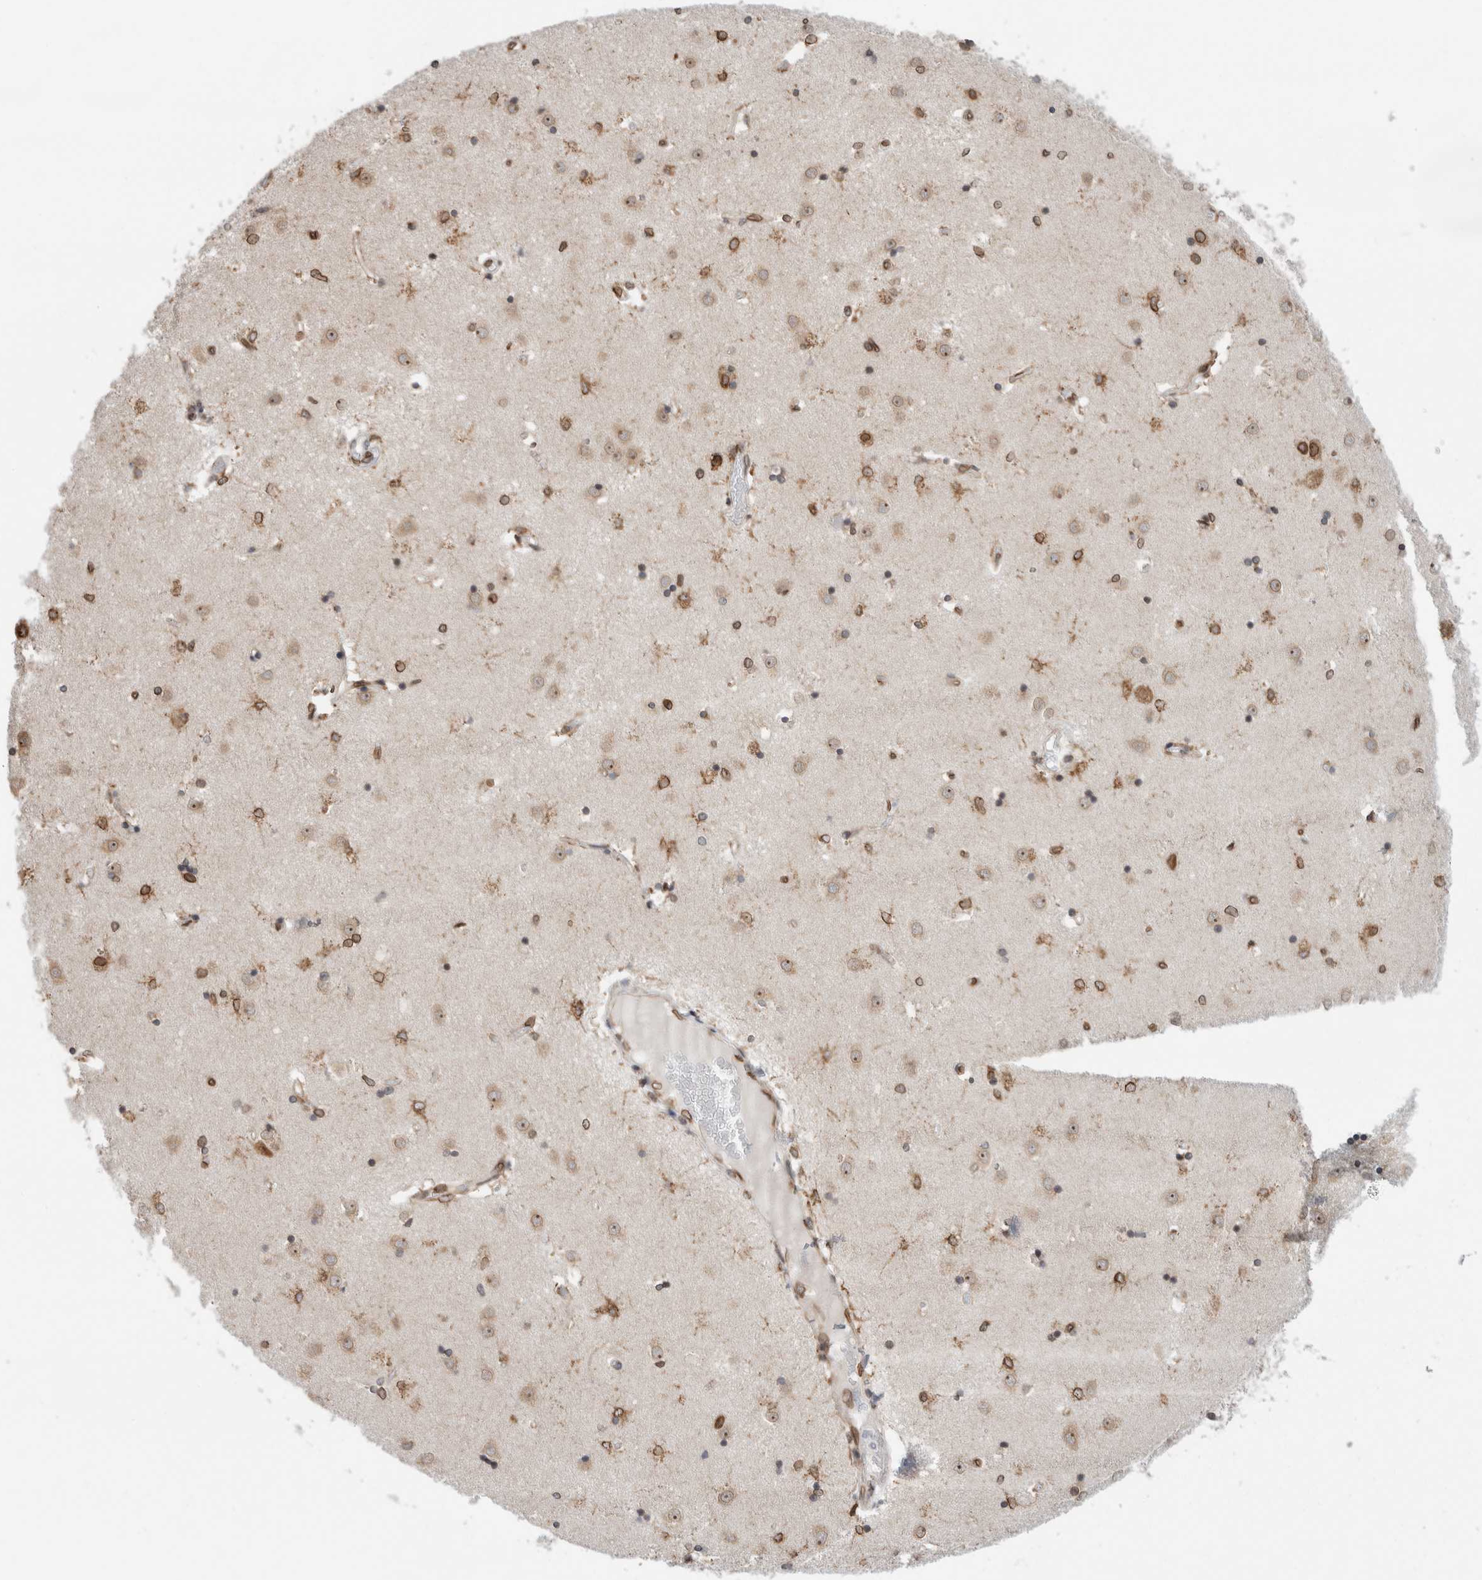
{"staining": {"intensity": "moderate", "quantity": ">75%", "location": "cytoplasmic/membranous,nuclear"}, "tissue": "caudate", "cell_type": "Glial cells", "image_type": "normal", "snomed": [{"axis": "morphology", "description": "Normal tissue, NOS"}, {"axis": "topography", "description": "Lateral ventricle wall"}], "caption": "Immunohistochemistry (DAB (3,3'-diaminobenzidine)) staining of unremarkable caudate displays moderate cytoplasmic/membranous,nuclear protein expression in approximately >75% of glial cells.", "gene": "RBMX2", "patient": {"sex": "male", "age": 45}}